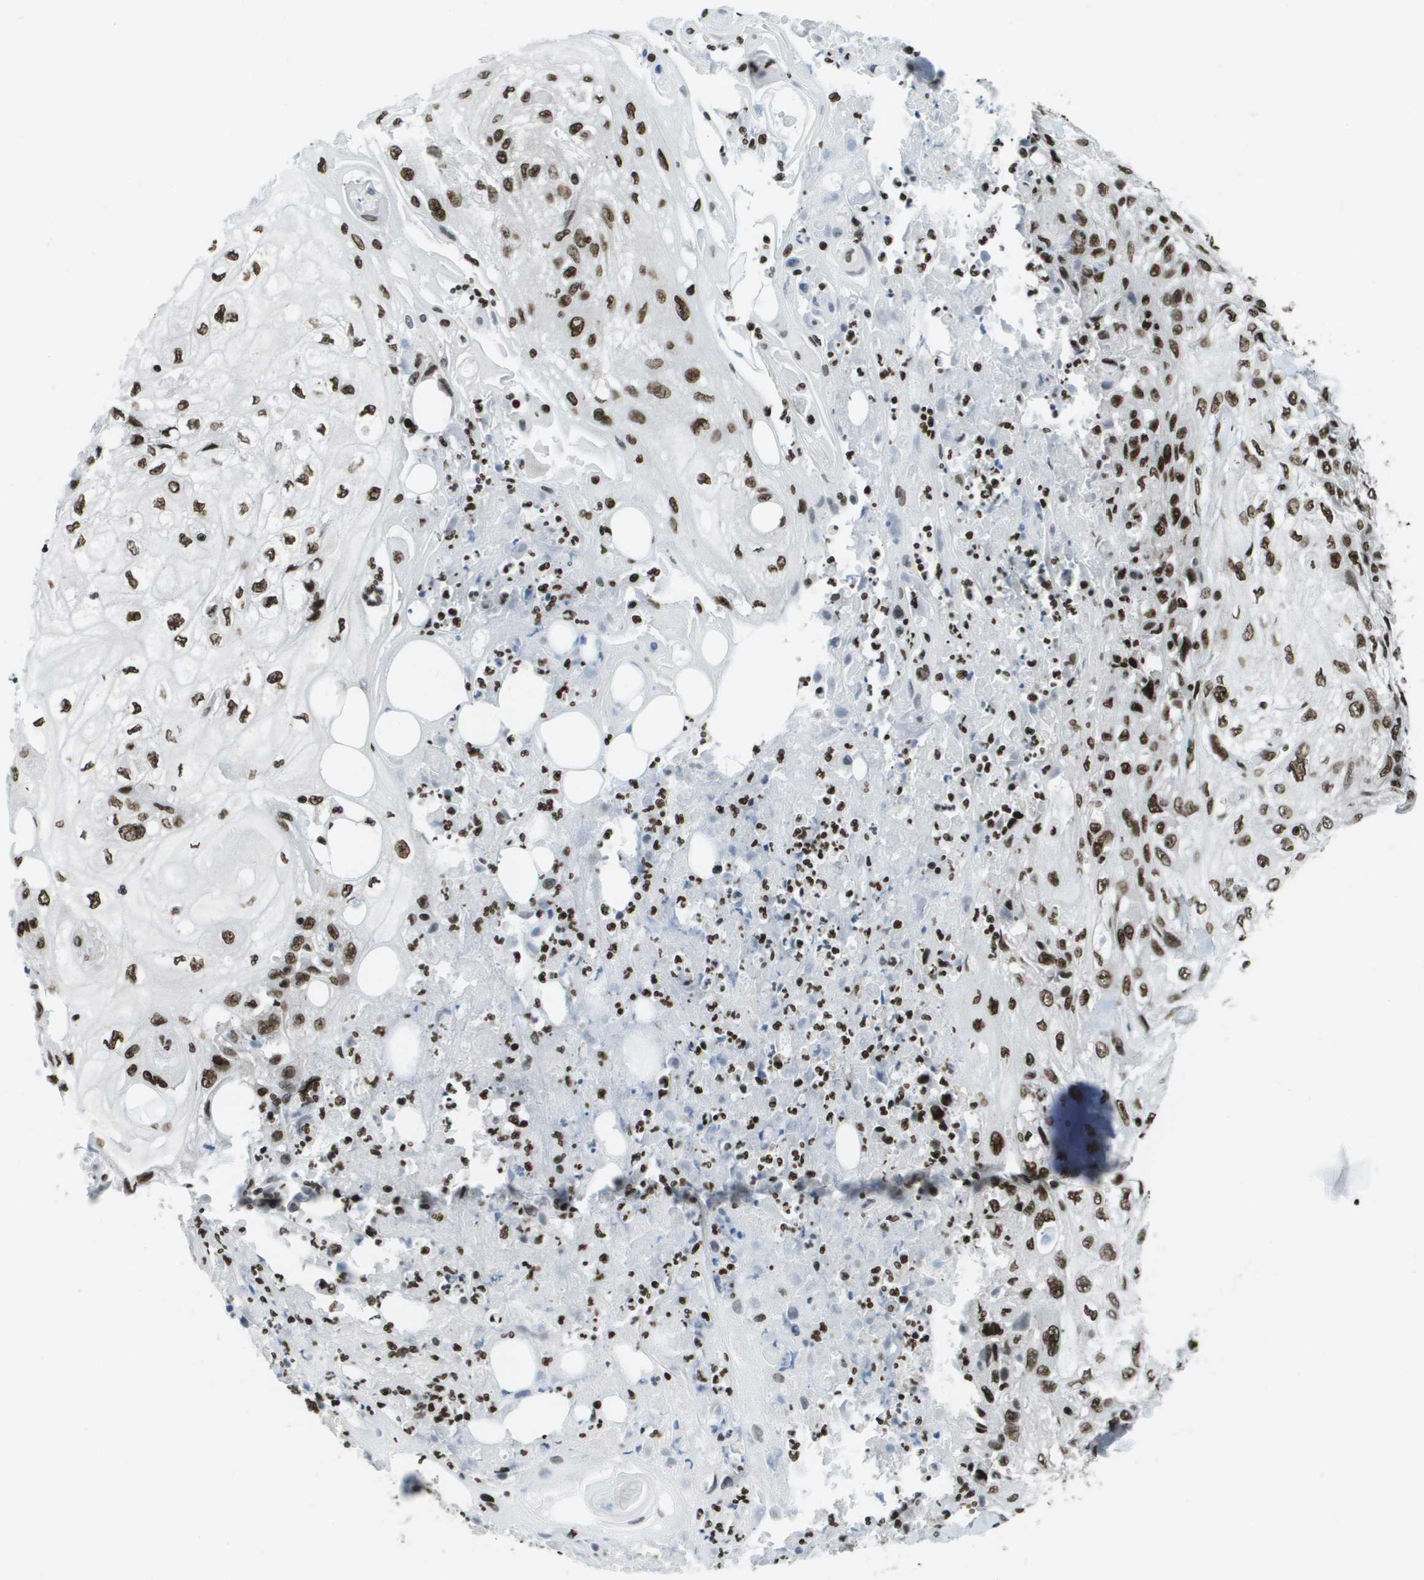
{"staining": {"intensity": "strong", "quantity": ">75%", "location": "nuclear"}, "tissue": "skin cancer", "cell_type": "Tumor cells", "image_type": "cancer", "snomed": [{"axis": "morphology", "description": "Squamous cell carcinoma, NOS"}, {"axis": "topography", "description": "Skin"}], "caption": "Tumor cells show high levels of strong nuclear expression in about >75% of cells in skin cancer (squamous cell carcinoma).", "gene": "GLYR1", "patient": {"sex": "male", "age": 75}}